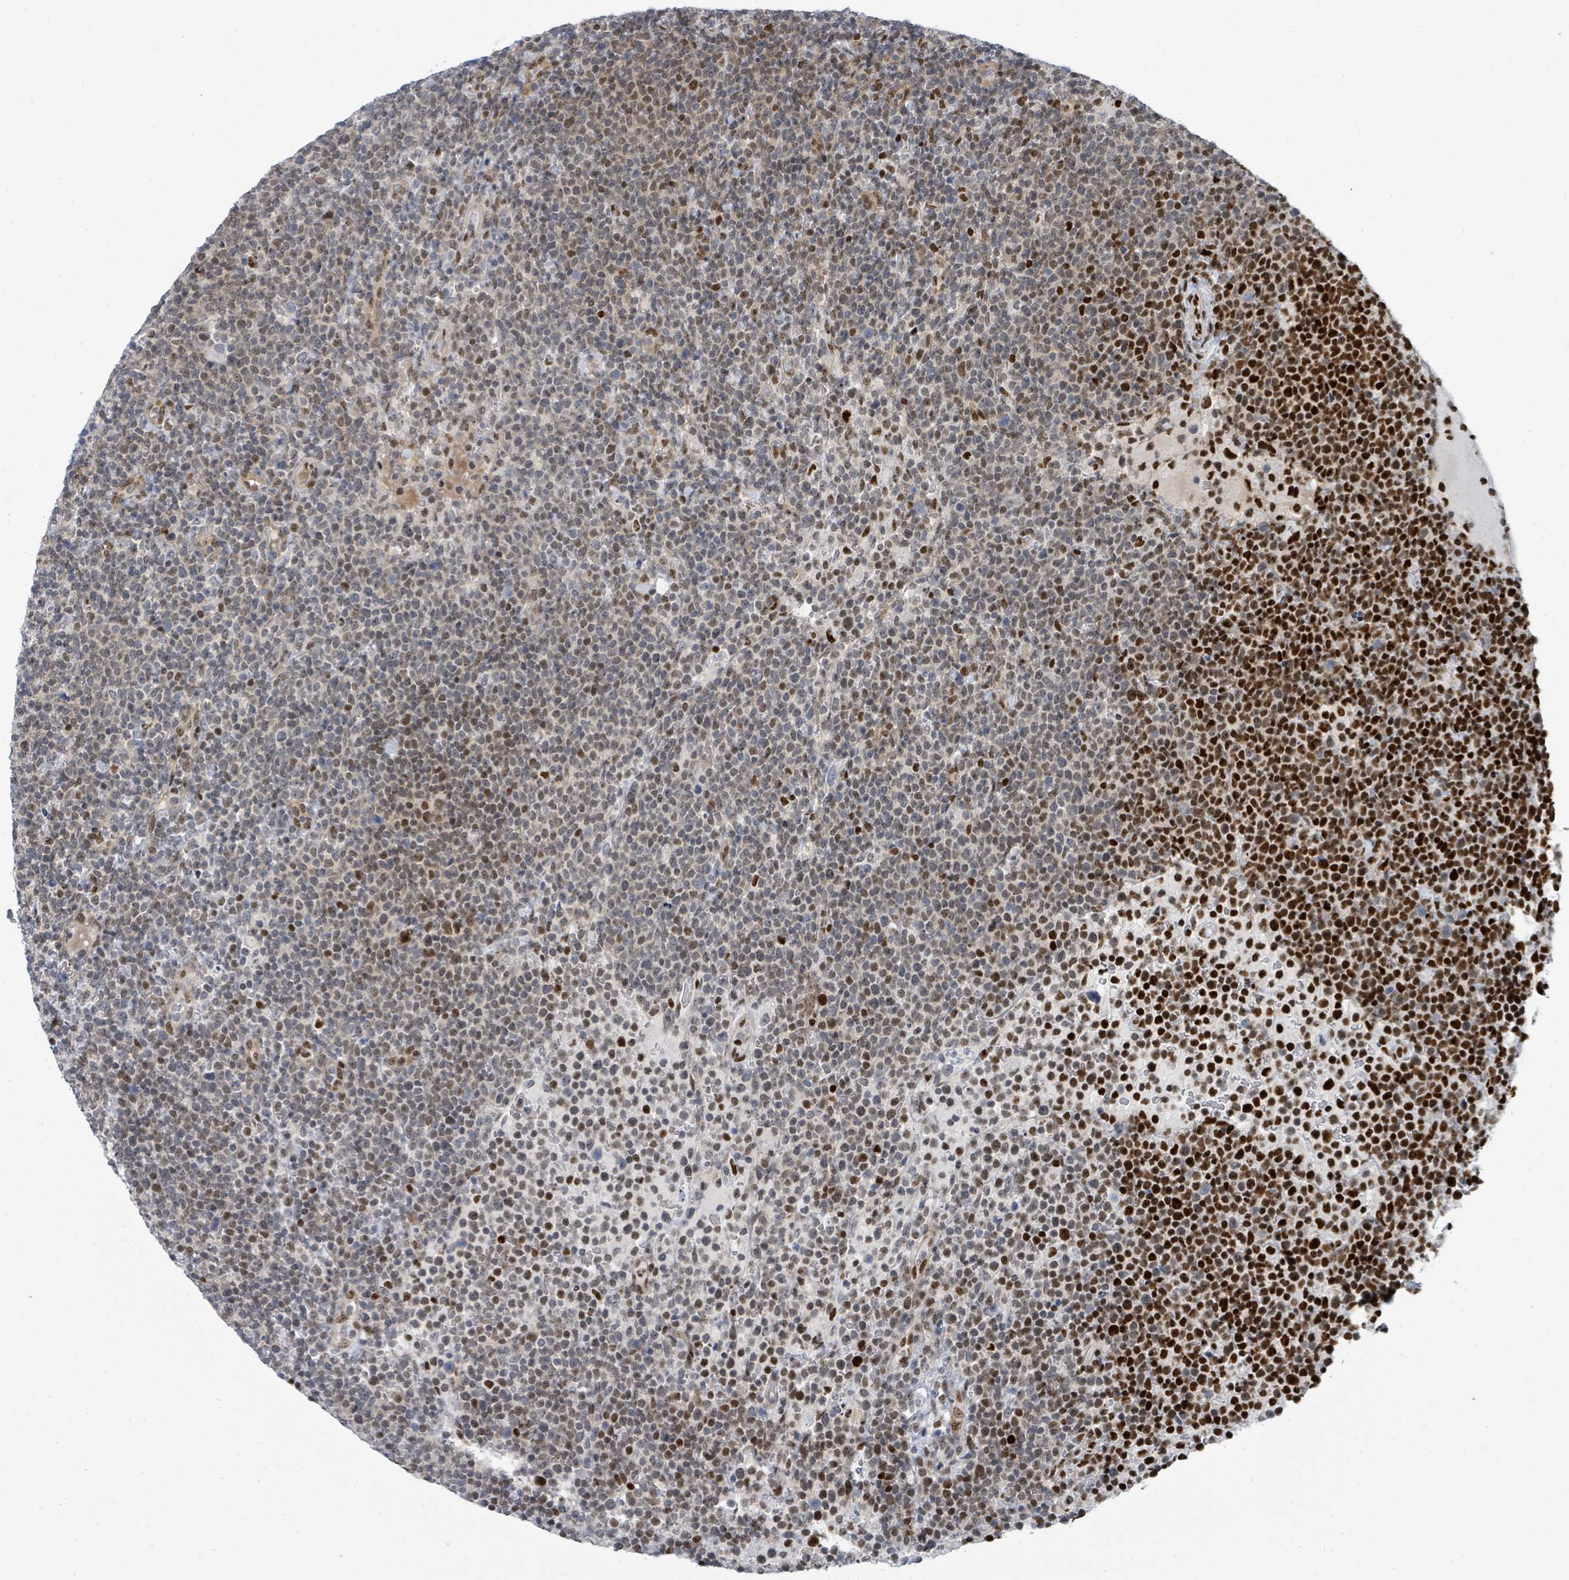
{"staining": {"intensity": "strong", "quantity": "25%-75%", "location": "nuclear"}, "tissue": "lymphoma", "cell_type": "Tumor cells", "image_type": "cancer", "snomed": [{"axis": "morphology", "description": "Malignant lymphoma, non-Hodgkin's type, High grade"}, {"axis": "topography", "description": "Lymph node"}], "caption": "Lymphoma stained with a brown dye shows strong nuclear positive positivity in approximately 25%-75% of tumor cells.", "gene": "SUMO4", "patient": {"sex": "male", "age": 61}}